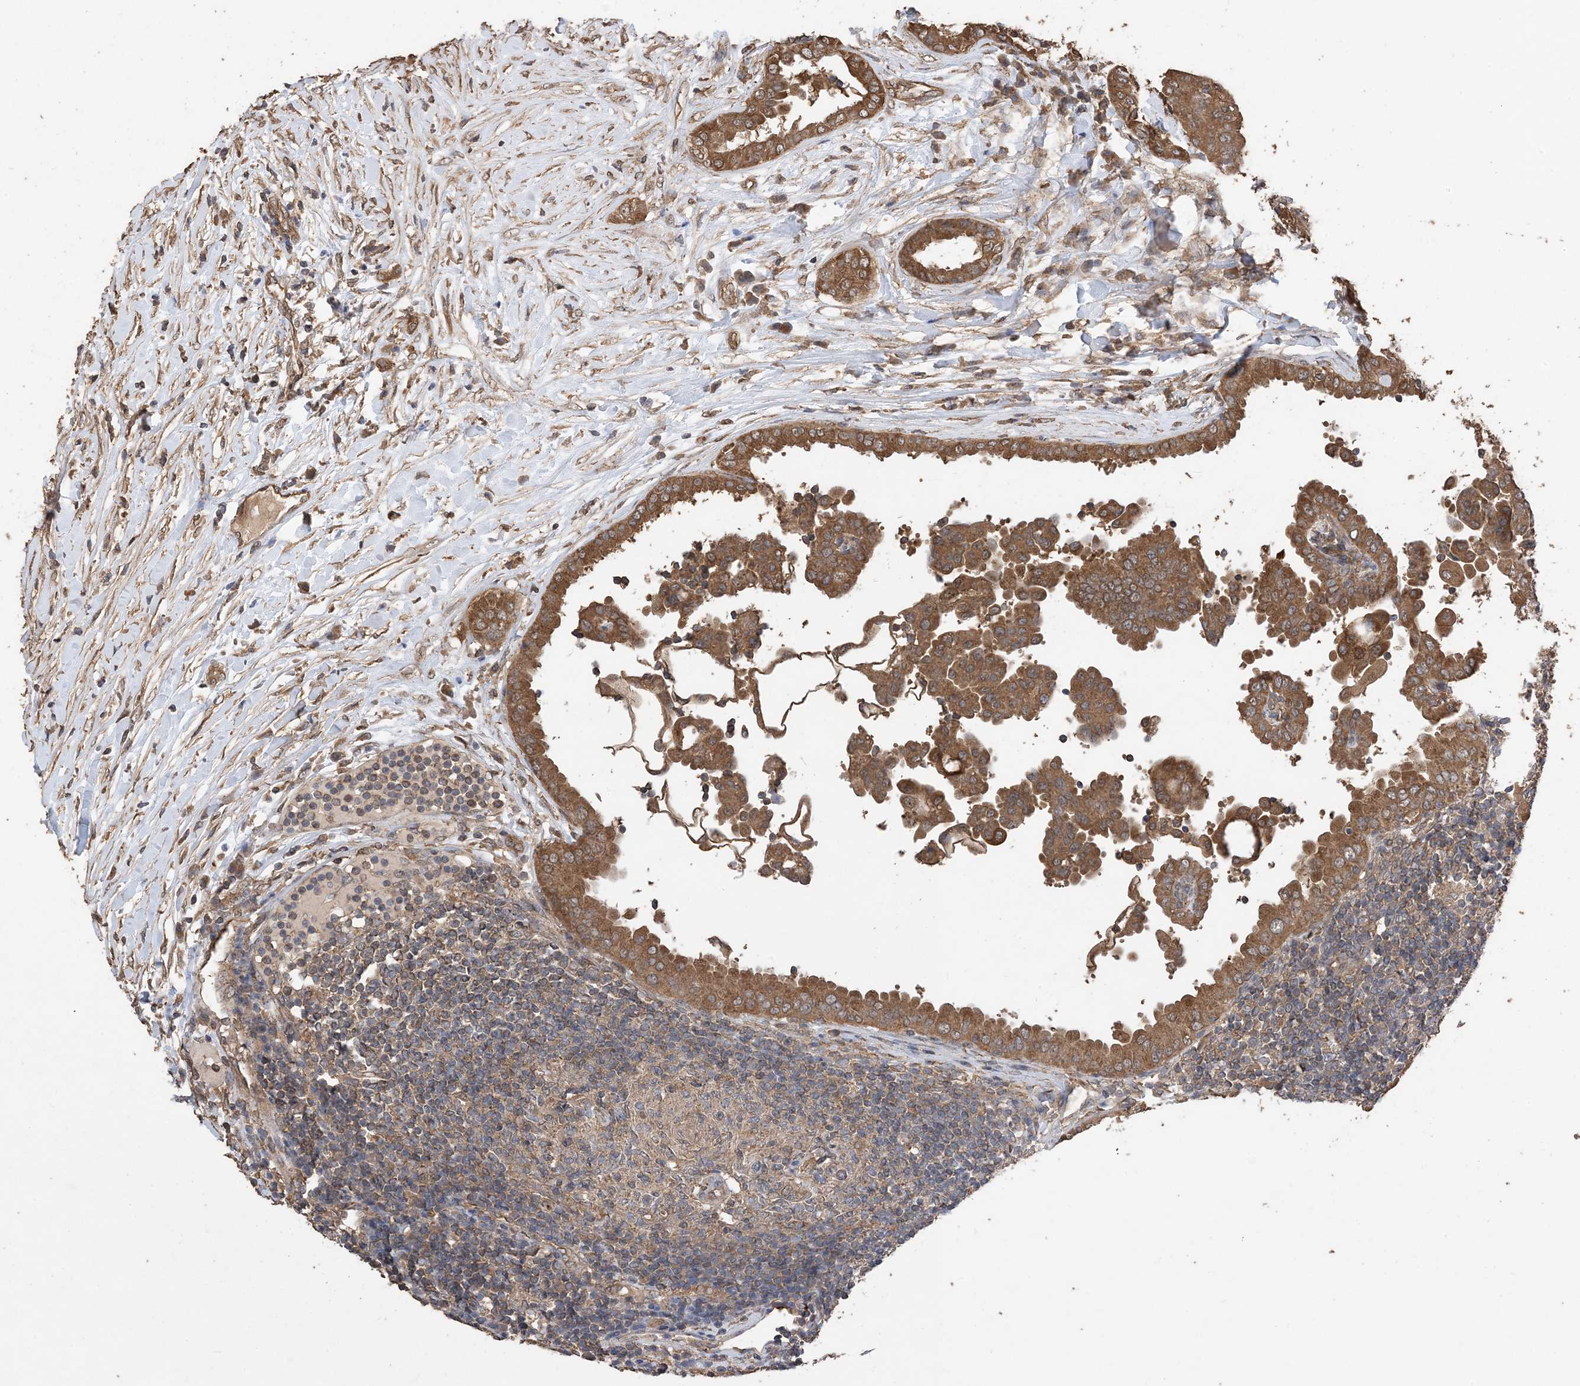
{"staining": {"intensity": "moderate", "quantity": ">75%", "location": "cytoplasmic/membranous"}, "tissue": "thyroid cancer", "cell_type": "Tumor cells", "image_type": "cancer", "snomed": [{"axis": "morphology", "description": "Papillary adenocarcinoma, NOS"}, {"axis": "topography", "description": "Thyroid gland"}], "caption": "The photomicrograph demonstrates immunohistochemical staining of thyroid cancer. There is moderate cytoplasmic/membranous staining is seen in approximately >75% of tumor cells.", "gene": "ZKSCAN5", "patient": {"sex": "male", "age": 33}}